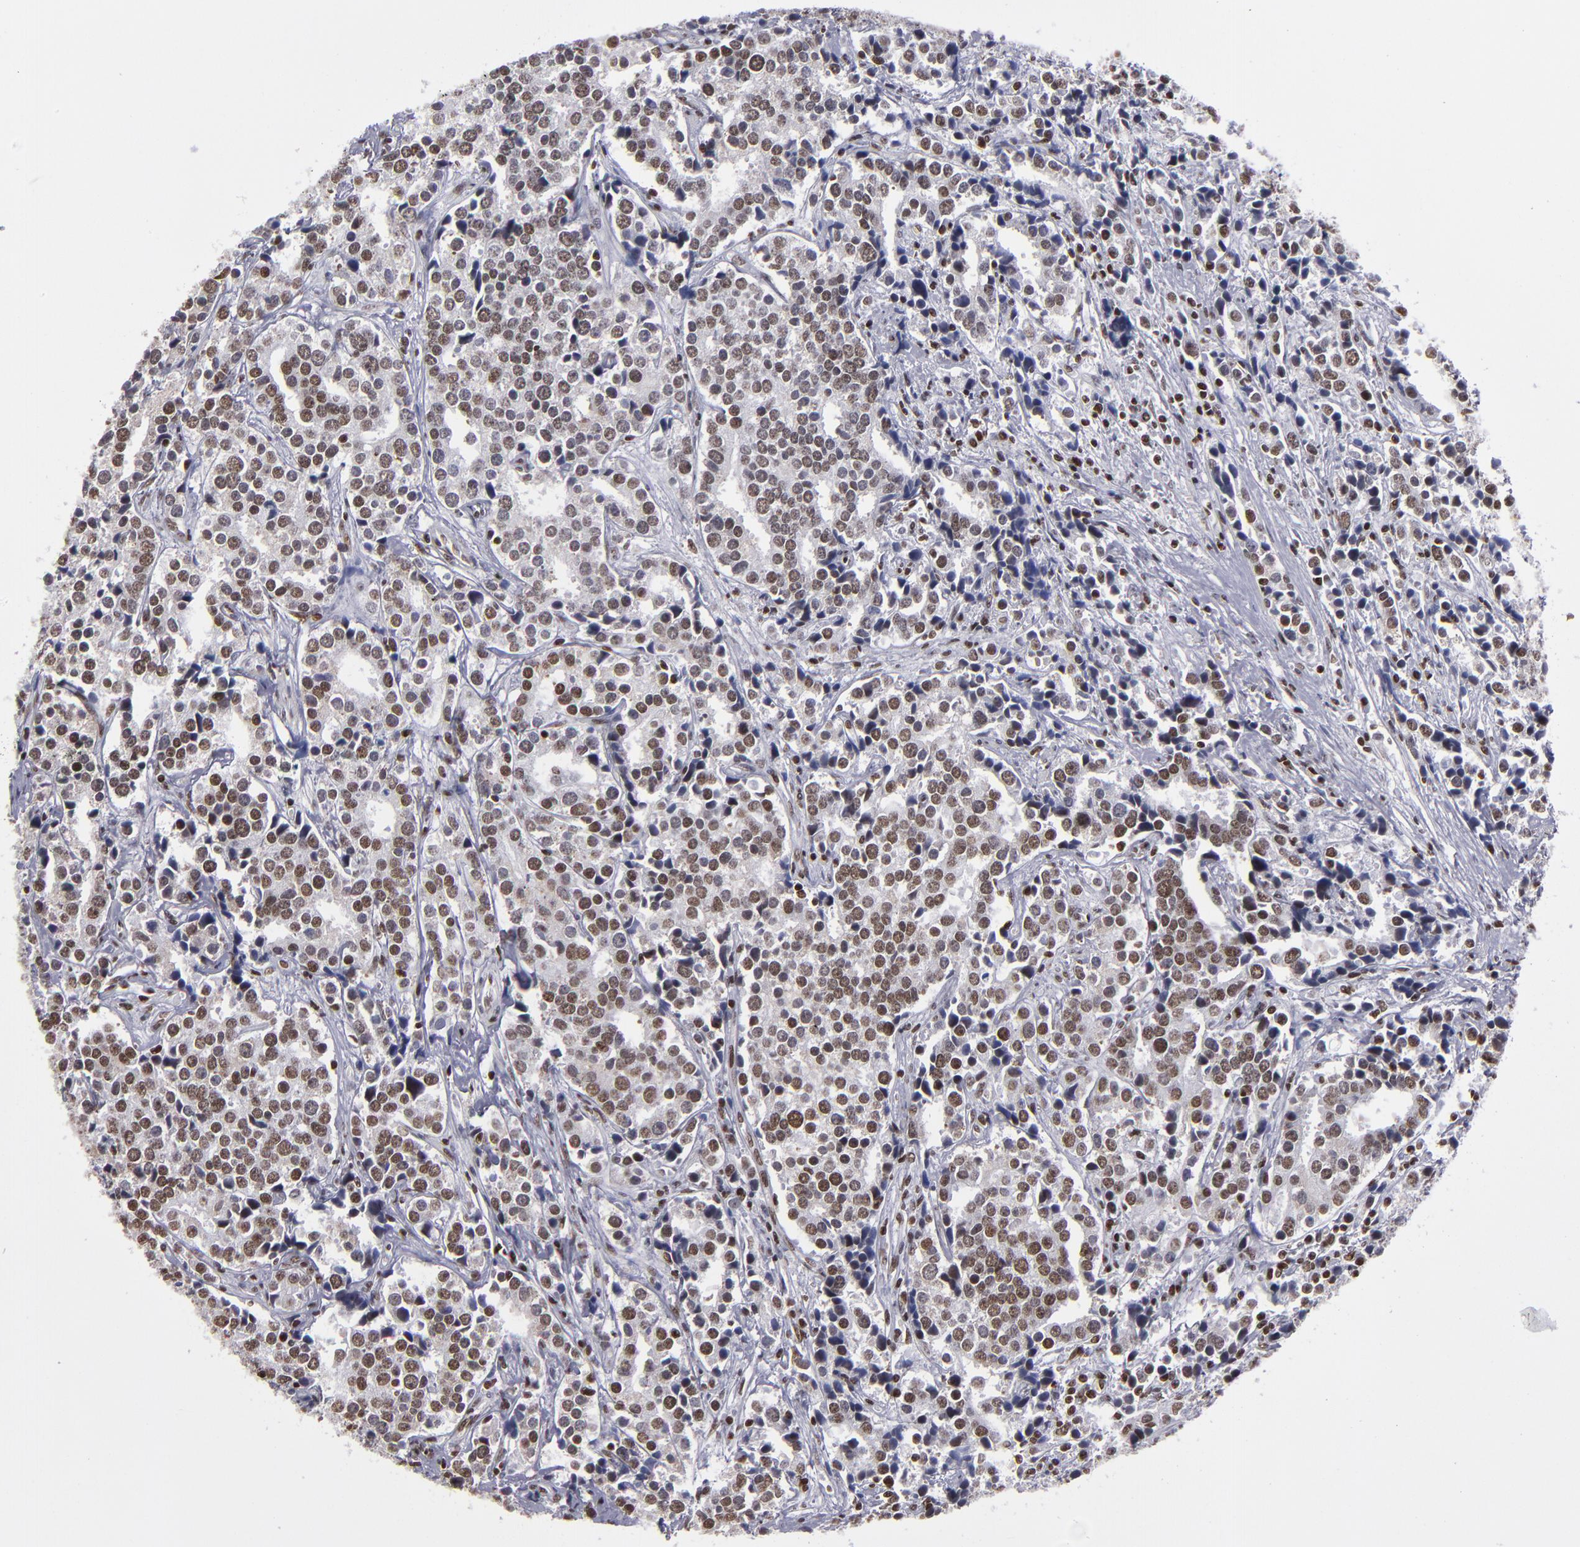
{"staining": {"intensity": "moderate", "quantity": ">75%", "location": "nuclear"}, "tissue": "prostate cancer", "cell_type": "Tumor cells", "image_type": "cancer", "snomed": [{"axis": "morphology", "description": "Adenocarcinoma, High grade"}, {"axis": "topography", "description": "Prostate"}], "caption": "Protein expression analysis of human high-grade adenocarcinoma (prostate) reveals moderate nuclear staining in about >75% of tumor cells. (DAB (3,3'-diaminobenzidine) IHC, brown staining for protein, blue staining for nuclei).", "gene": "TERF2", "patient": {"sex": "male", "age": 71}}